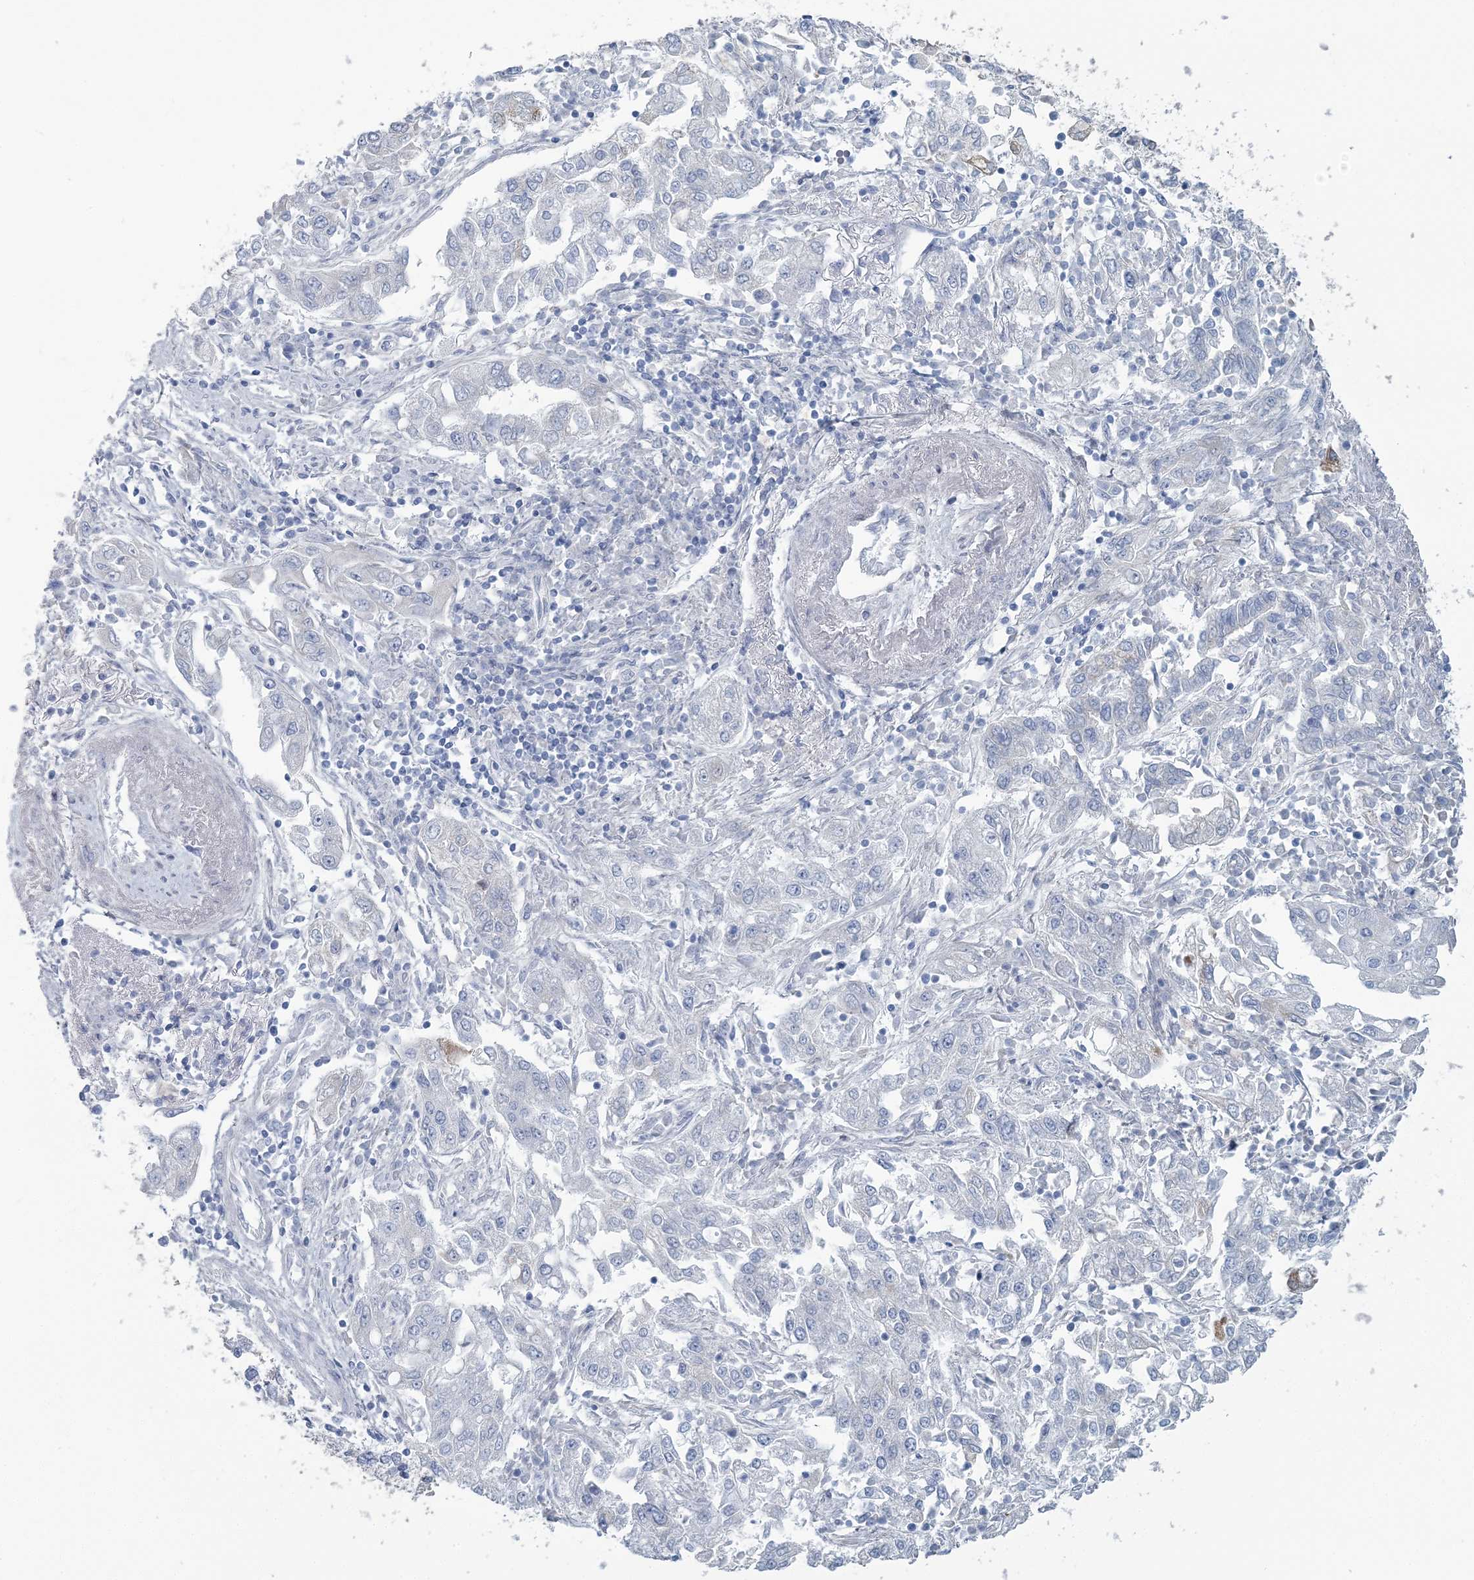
{"staining": {"intensity": "negative", "quantity": "none", "location": "none"}, "tissue": "endometrial cancer", "cell_type": "Tumor cells", "image_type": "cancer", "snomed": [{"axis": "morphology", "description": "Adenocarcinoma, NOS"}, {"axis": "topography", "description": "Endometrium"}], "caption": "This is a histopathology image of immunohistochemistry (IHC) staining of endometrial adenocarcinoma, which shows no staining in tumor cells. The staining is performed using DAB (3,3'-diaminobenzidine) brown chromogen with nuclei counter-stained in using hematoxylin.", "gene": "CMBL", "patient": {"sex": "female", "age": 49}}